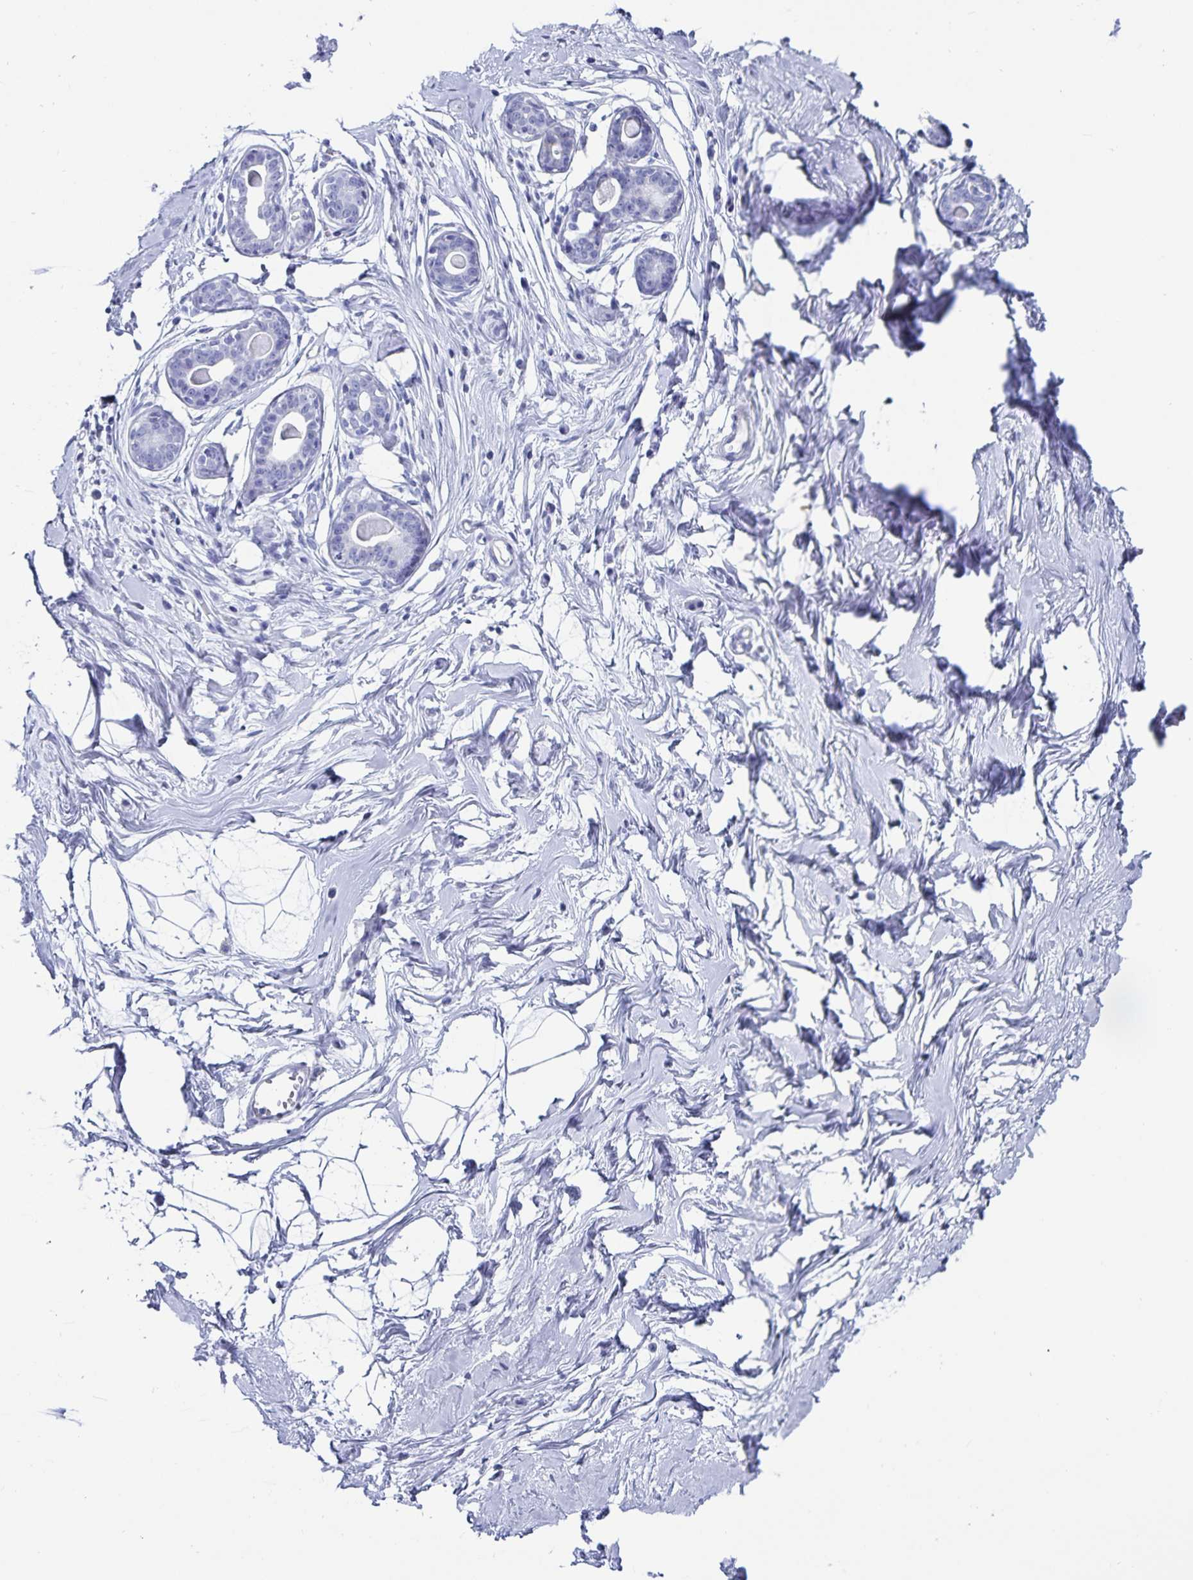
{"staining": {"intensity": "negative", "quantity": "none", "location": "none"}, "tissue": "breast", "cell_type": "Adipocytes", "image_type": "normal", "snomed": [{"axis": "morphology", "description": "Normal tissue, NOS"}, {"axis": "topography", "description": "Breast"}], "caption": "Immunohistochemistry micrograph of normal breast stained for a protein (brown), which reveals no staining in adipocytes.", "gene": "C19orf73", "patient": {"sex": "female", "age": 45}}